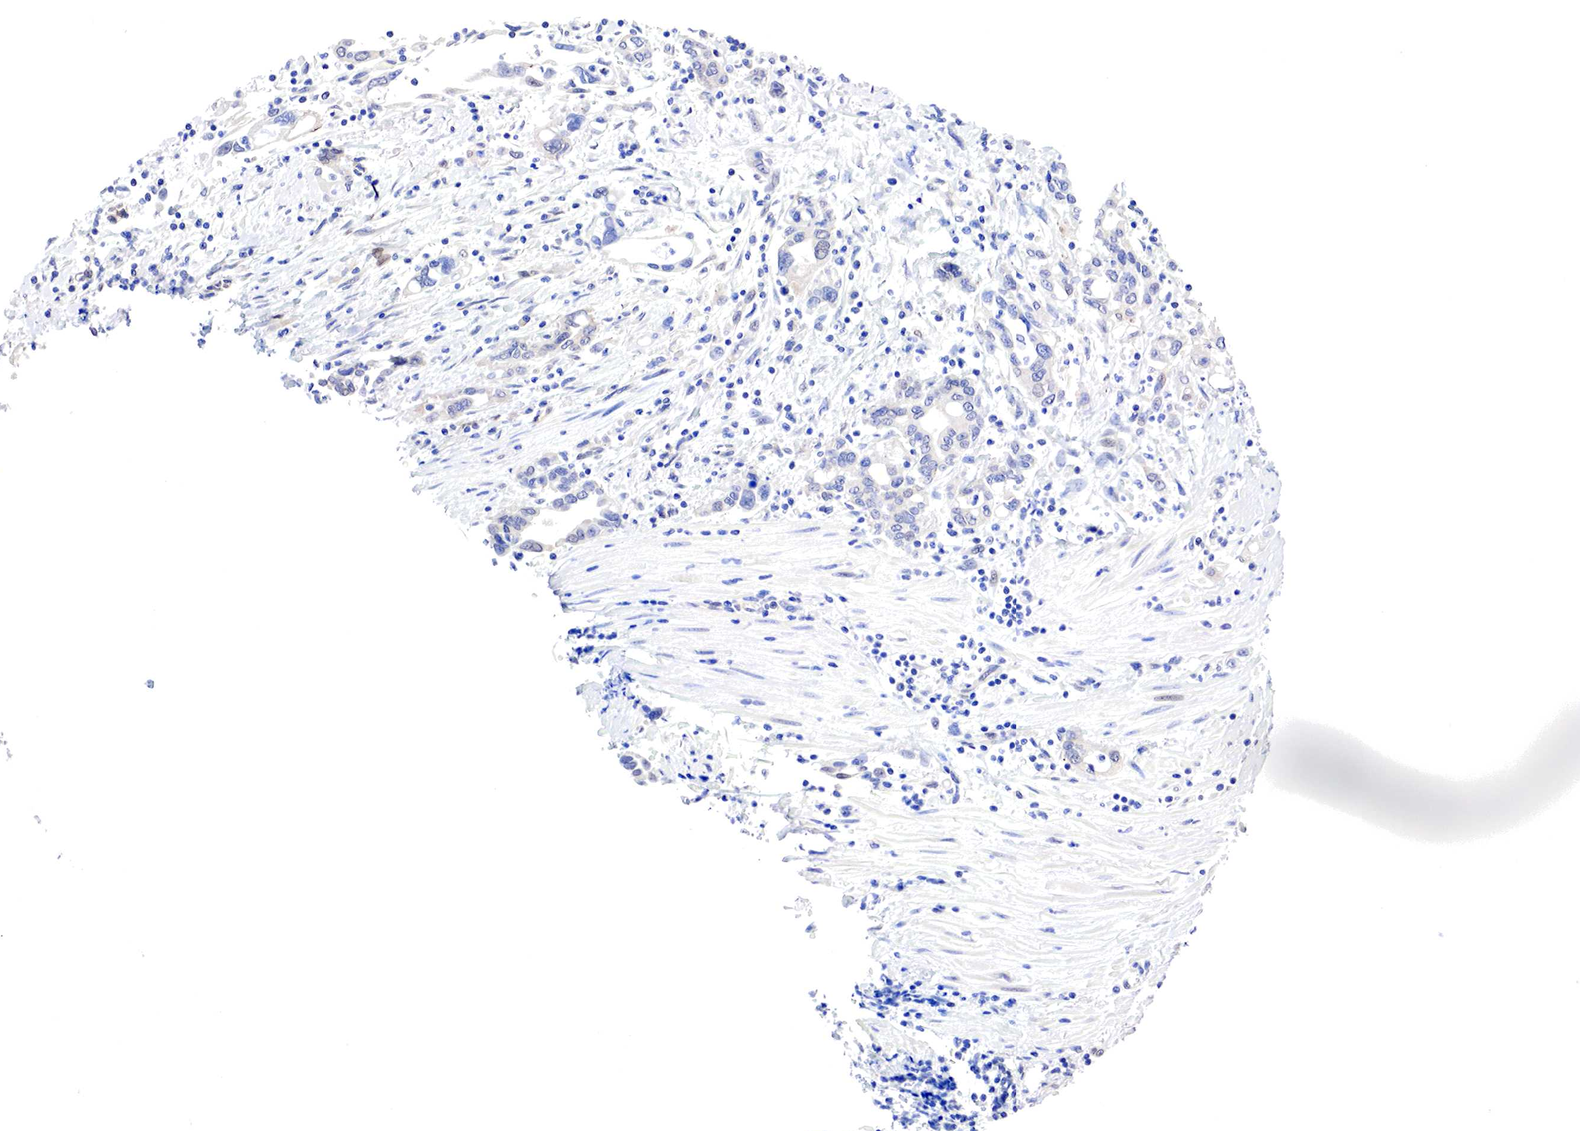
{"staining": {"intensity": "weak", "quantity": "25%-75%", "location": "cytoplasmic/membranous"}, "tissue": "pancreatic cancer", "cell_type": "Tumor cells", "image_type": "cancer", "snomed": [{"axis": "morphology", "description": "Adenocarcinoma, NOS"}, {"axis": "topography", "description": "Pancreas"}], "caption": "An image of adenocarcinoma (pancreatic) stained for a protein shows weak cytoplasmic/membranous brown staining in tumor cells.", "gene": "PABIR2", "patient": {"sex": "female", "age": 57}}